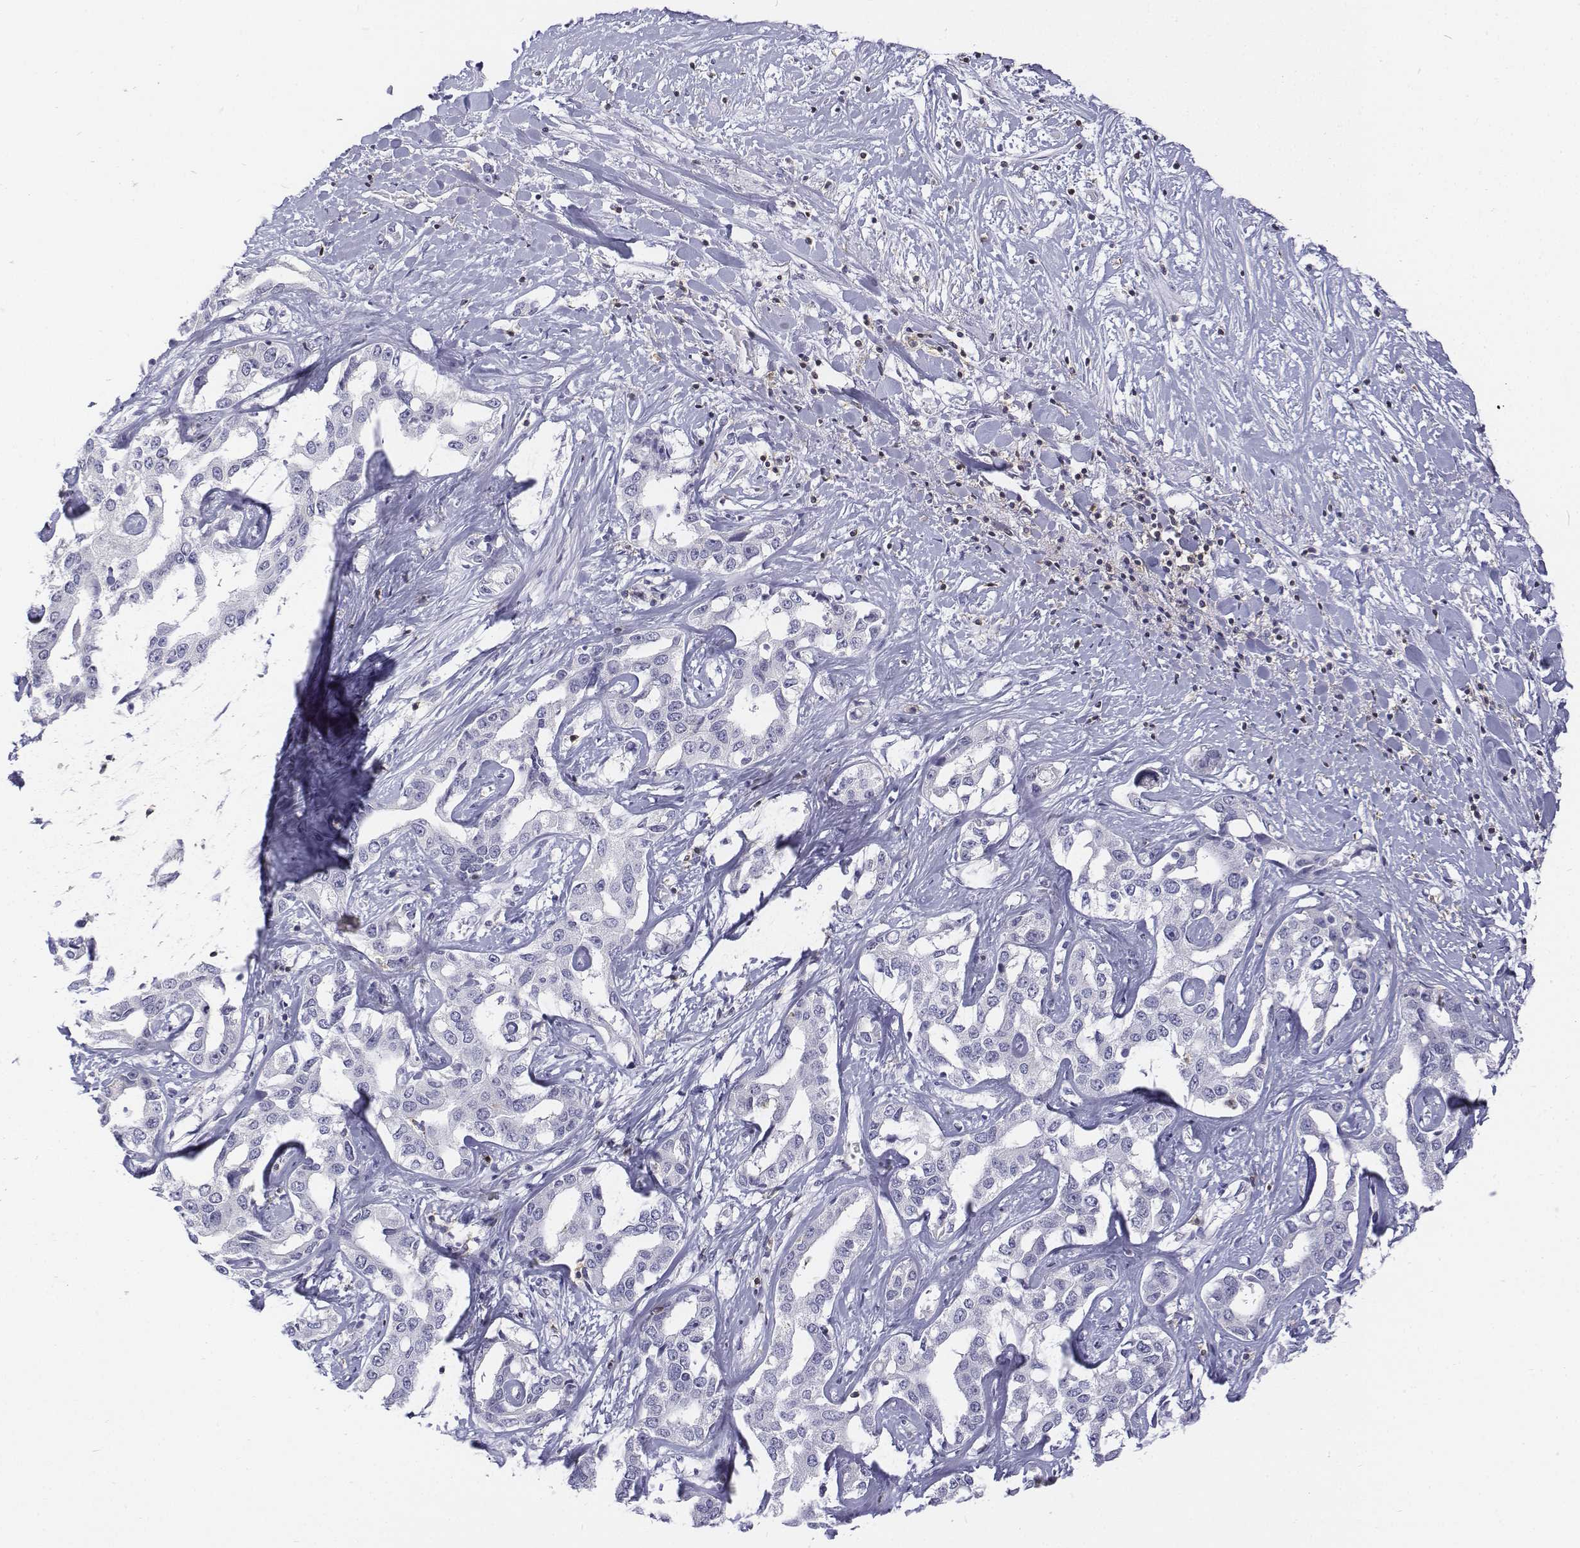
{"staining": {"intensity": "negative", "quantity": "none", "location": "none"}, "tissue": "liver cancer", "cell_type": "Tumor cells", "image_type": "cancer", "snomed": [{"axis": "morphology", "description": "Cholangiocarcinoma"}, {"axis": "topography", "description": "Liver"}], "caption": "Micrograph shows no protein staining in tumor cells of liver cholangiocarcinoma tissue.", "gene": "CD3E", "patient": {"sex": "male", "age": 59}}